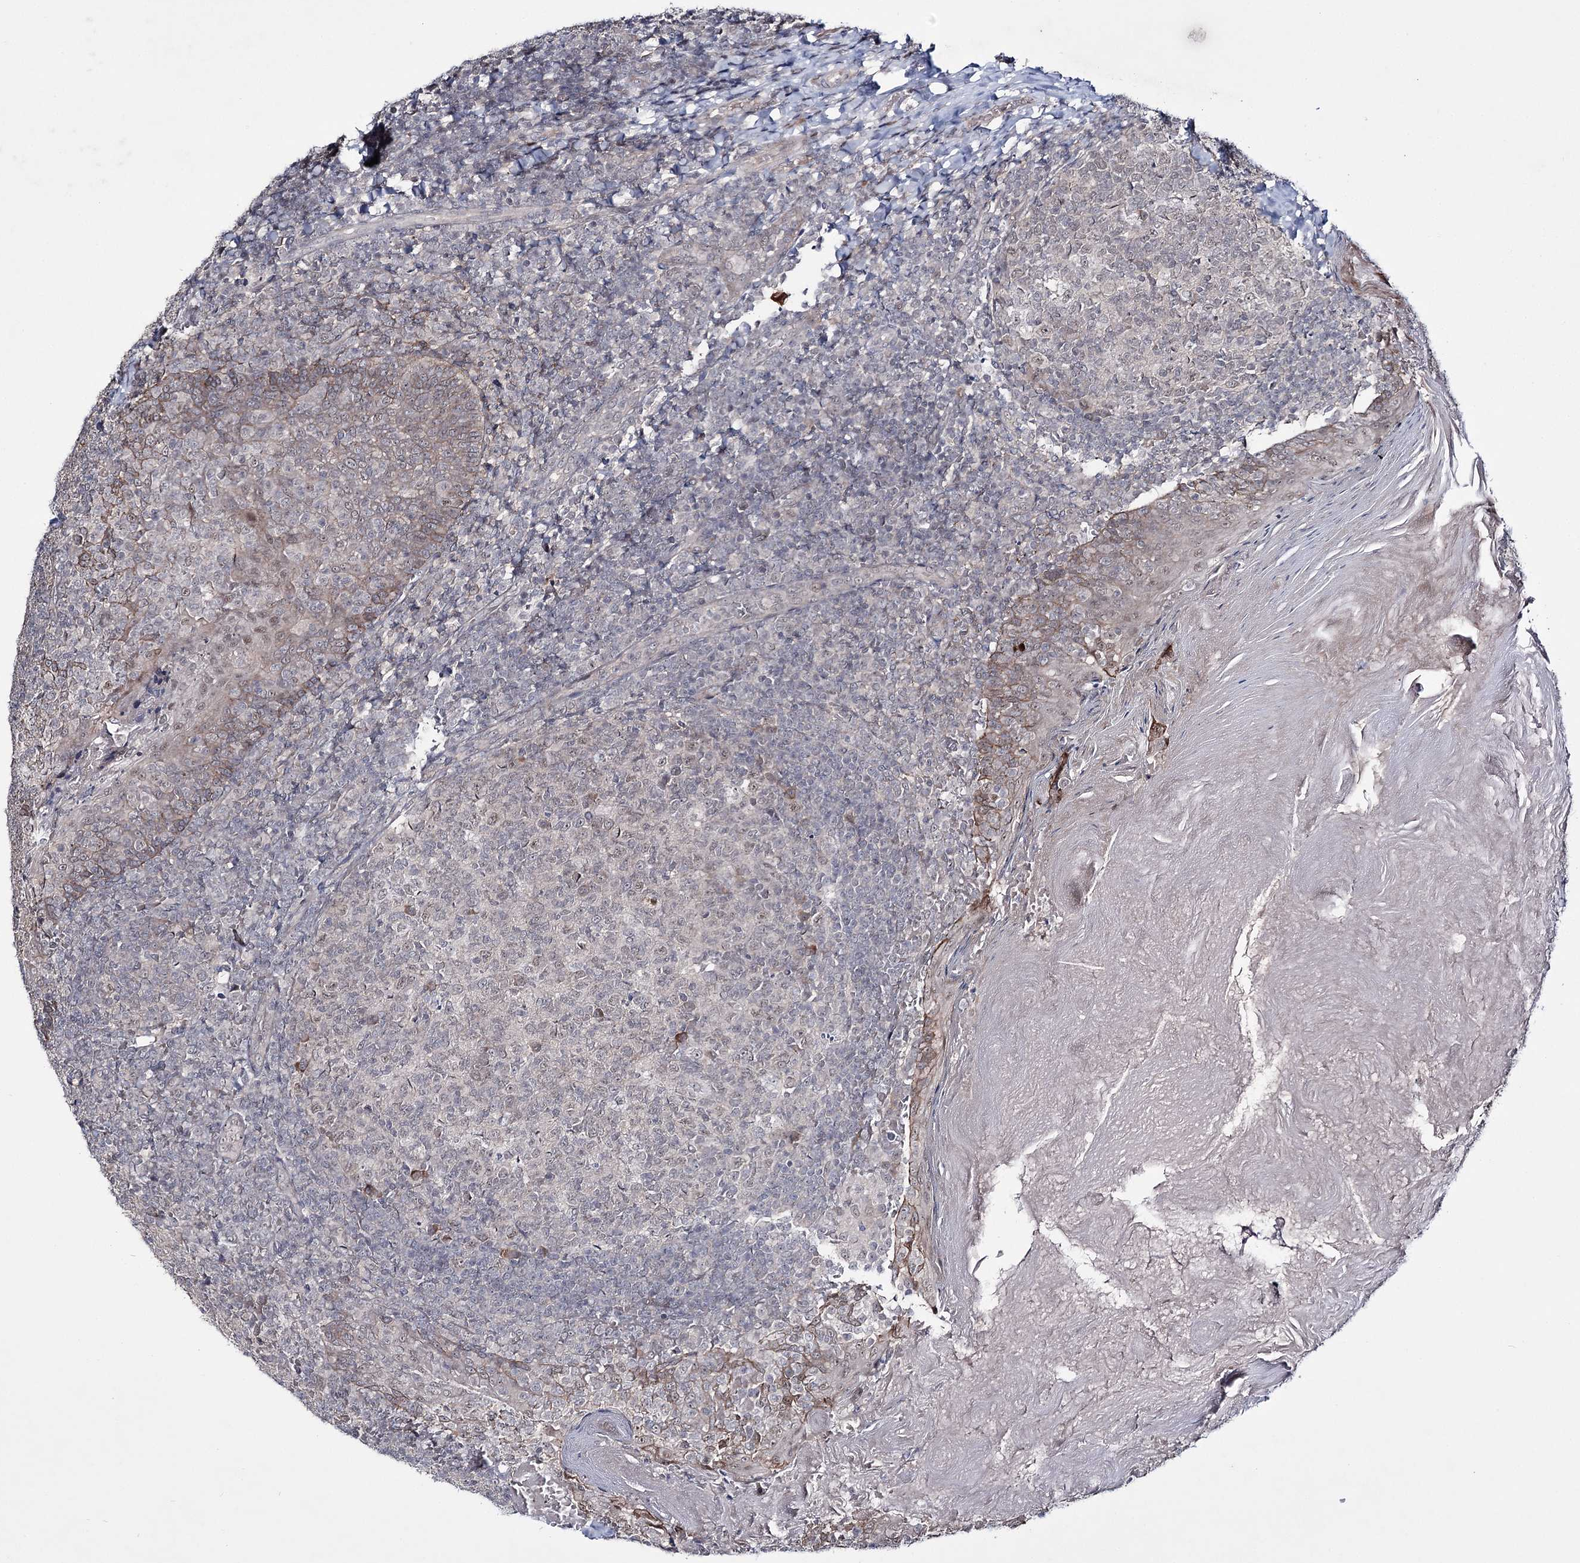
{"staining": {"intensity": "weak", "quantity": "<25%", "location": "nuclear"}, "tissue": "tonsil", "cell_type": "Germinal center cells", "image_type": "normal", "snomed": [{"axis": "morphology", "description": "Normal tissue, NOS"}, {"axis": "topography", "description": "Tonsil"}], "caption": "Tonsil was stained to show a protein in brown. There is no significant expression in germinal center cells. (Immunohistochemistry, brightfield microscopy, high magnification).", "gene": "HOXC11", "patient": {"sex": "female", "age": 19}}